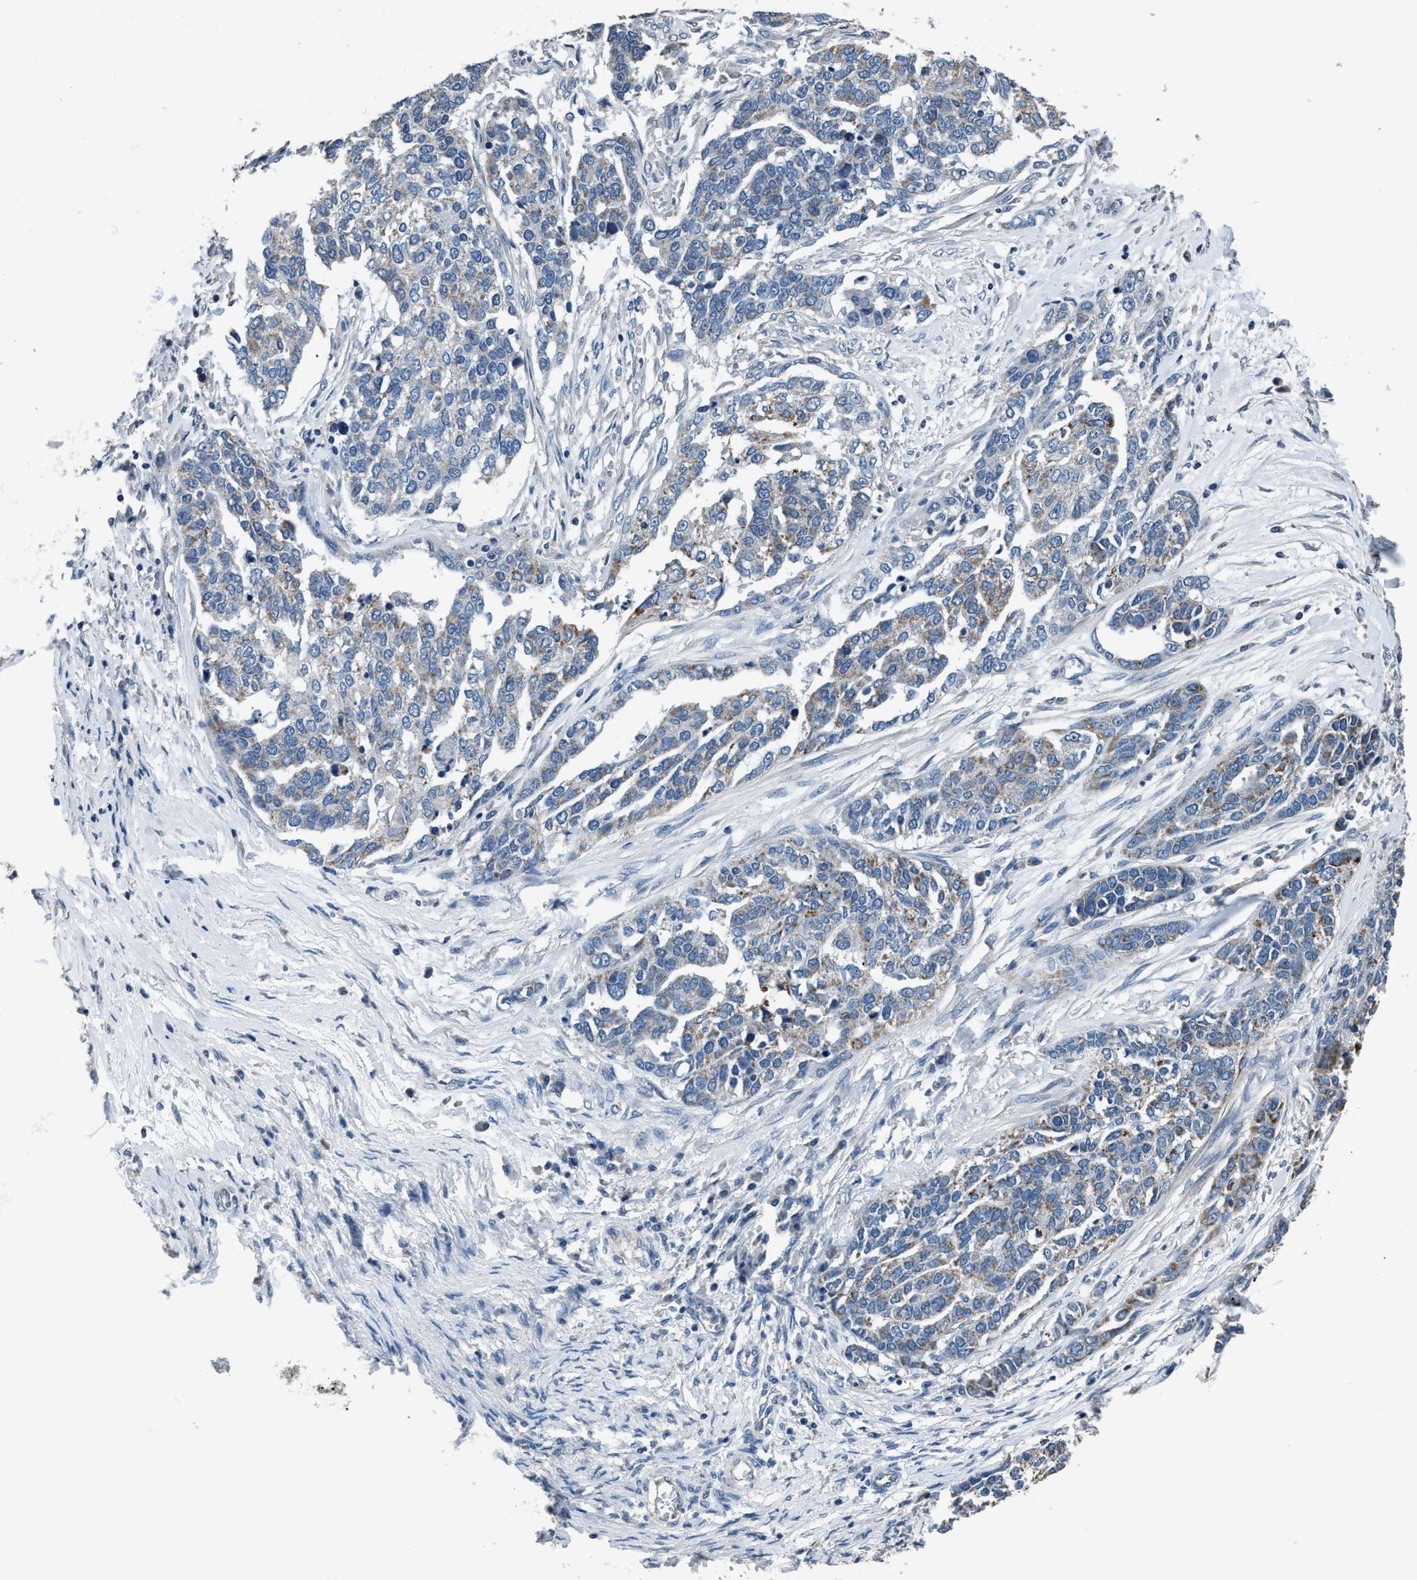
{"staining": {"intensity": "weak", "quantity": "25%-75%", "location": "cytoplasmic/membranous"}, "tissue": "ovarian cancer", "cell_type": "Tumor cells", "image_type": "cancer", "snomed": [{"axis": "morphology", "description": "Cystadenocarcinoma, serous, NOS"}, {"axis": "topography", "description": "Ovary"}], "caption": "Approximately 25%-75% of tumor cells in serous cystadenocarcinoma (ovarian) reveal weak cytoplasmic/membranous protein expression as visualized by brown immunohistochemical staining.", "gene": "ANKFN1", "patient": {"sex": "female", "age": 44}}